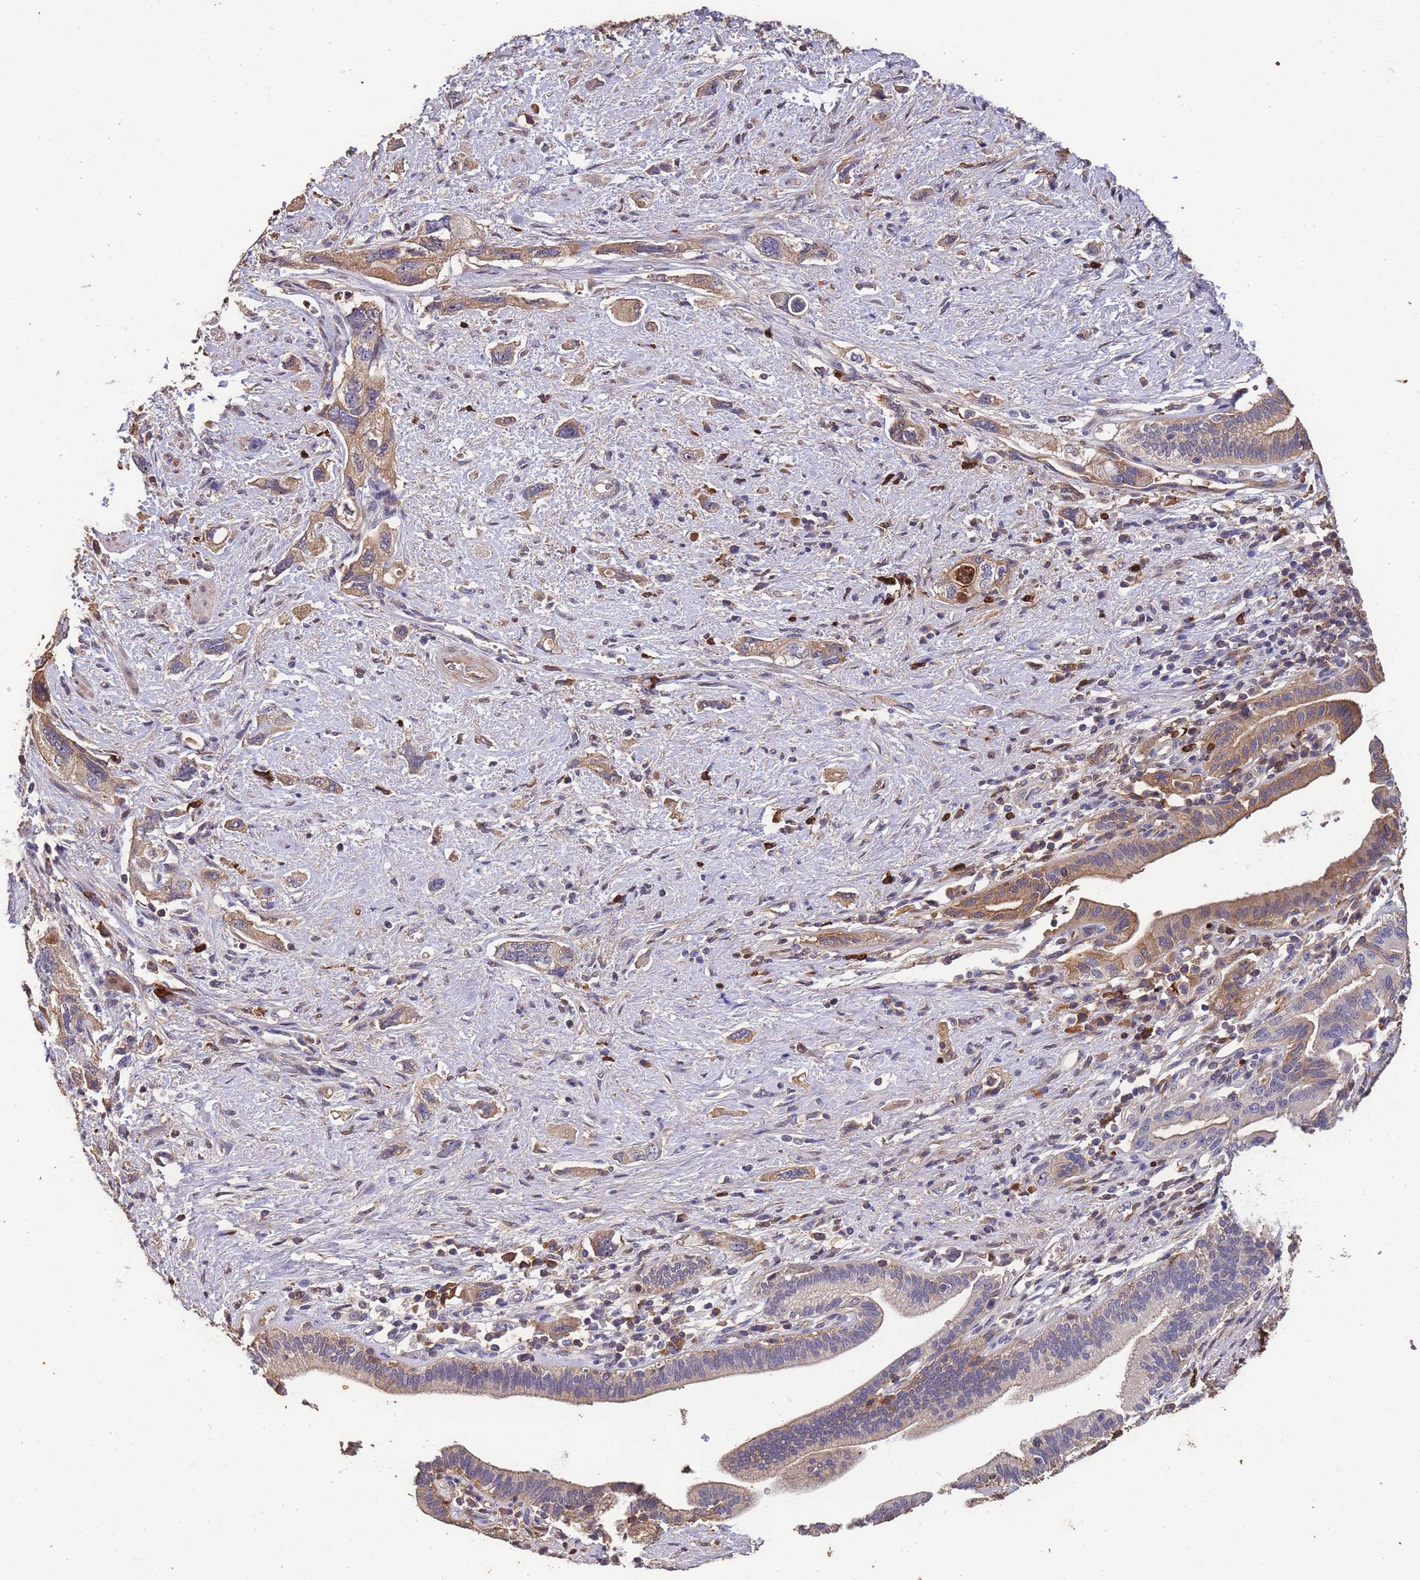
{"staining": {"intensity": "moderate", "quantity": "25%-75%", "location": "cytoplasmic/membranous"}, "tissue": "pancreatic cancer", "cell_type": "Tumor cells", "image_type": "cancer", "snomed": [{"axis": "morphology", "description": "Adenocarcinoma, NOS"}, {"axis": "topography", "description": "Pancreas"}], "caption": "This photomicrograph displays IHC staining of pancreatic cancer (adenocarcinoma), with medium moderate cytoplasmic/membranous expression in about 25%-75% of tumor cells.", "gene": "CCDC184", "patient": {"sex": "female", "age": 73}}